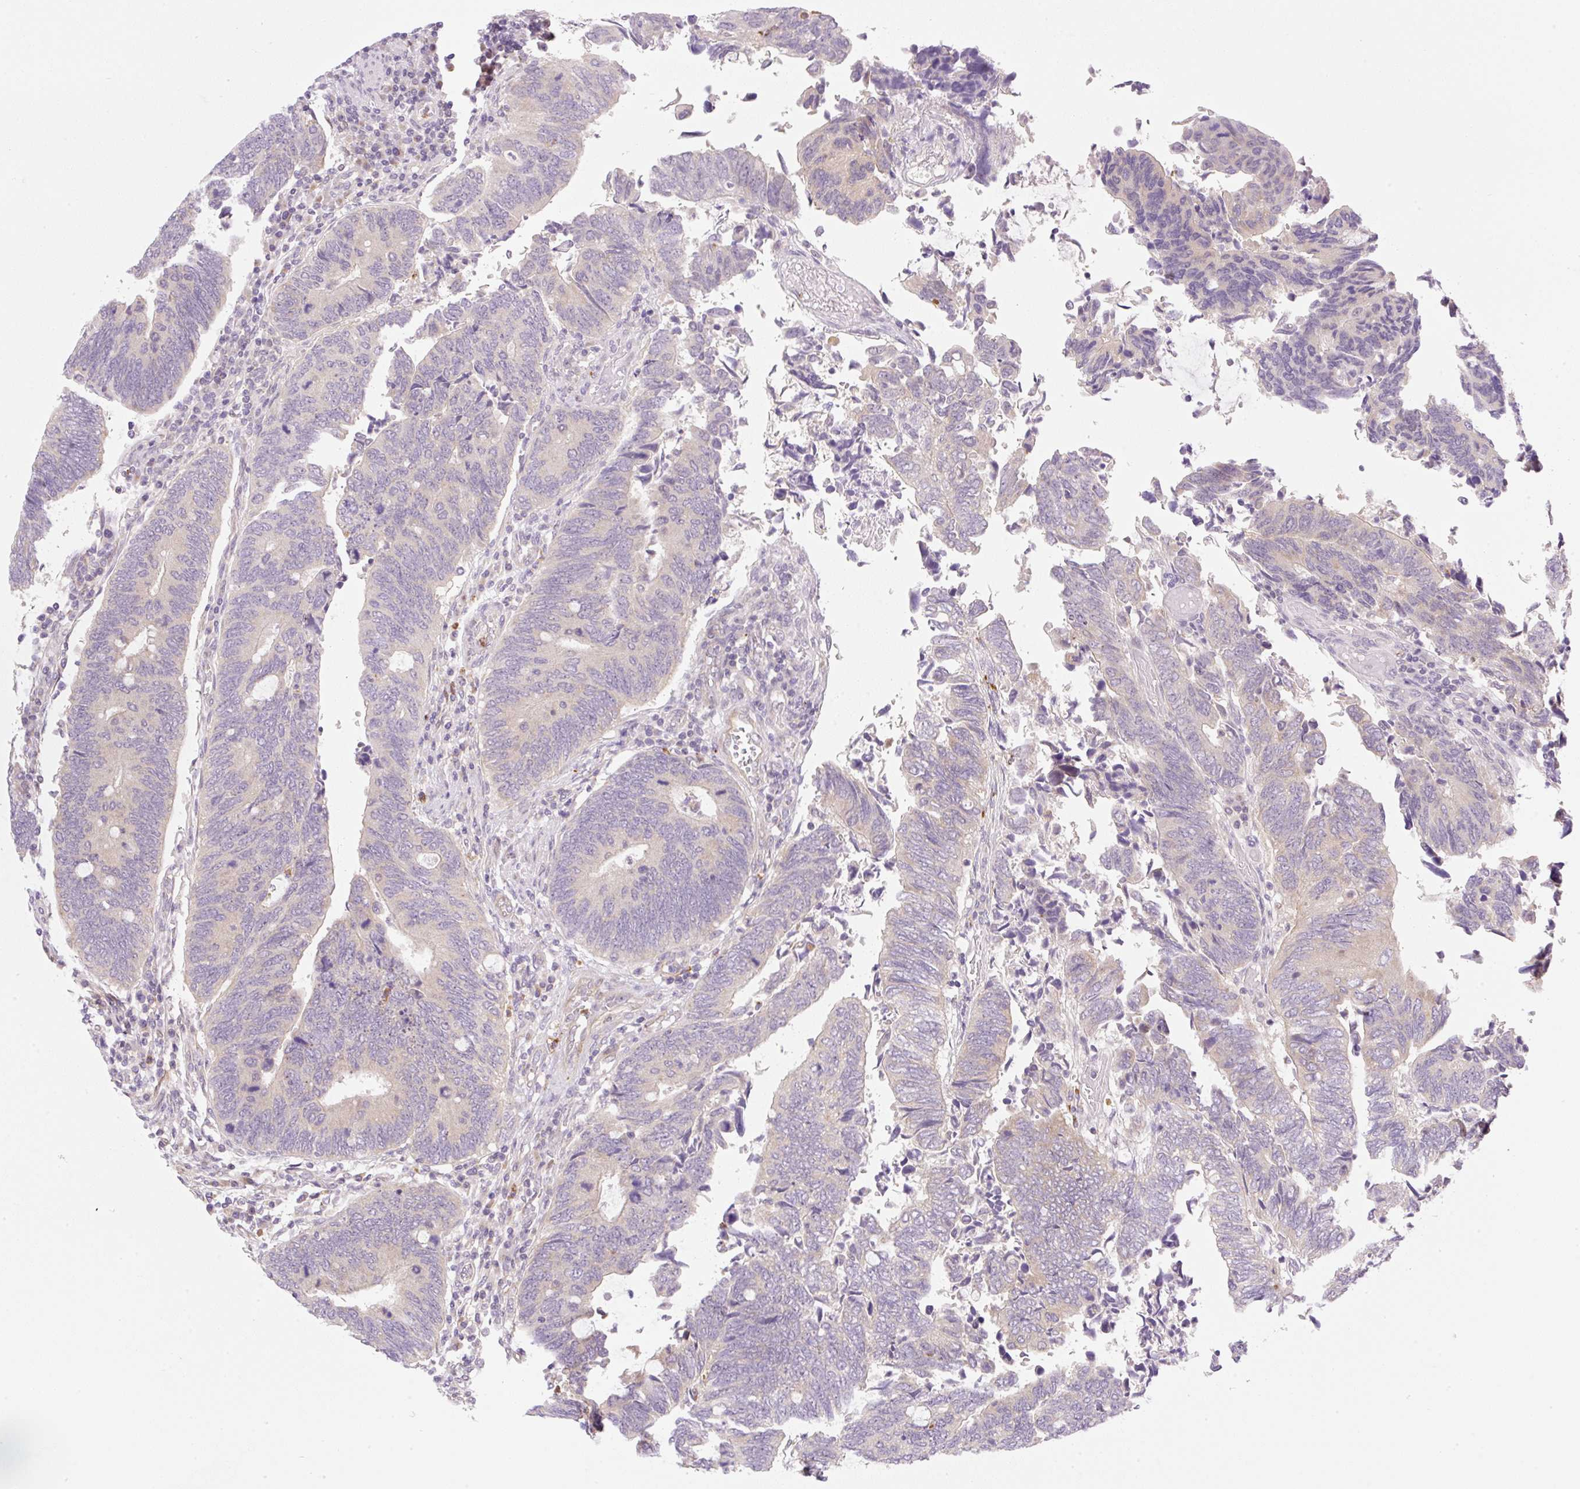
{"staining": {"intensity": "negative", "quantity": "none", "location": "none"}, "tissue": "colorectal cancer", "cell_type": "Tumor cells", "image_type": "cancer", "snomed": [{"axis": "morphology", "description": "Adenocarcinoma, NOS"}, {"axis": "topography", "description": "Colon"}], "caption": "An immunohistochemistry (IHC) photomicrograph of adenocarcinoma (colorectal) is shown. There is no staining in tumor cells of adenocarcinoma (colorectal).", "gene": "OMA1", "patient": {"sex": "male", "age": 87}}